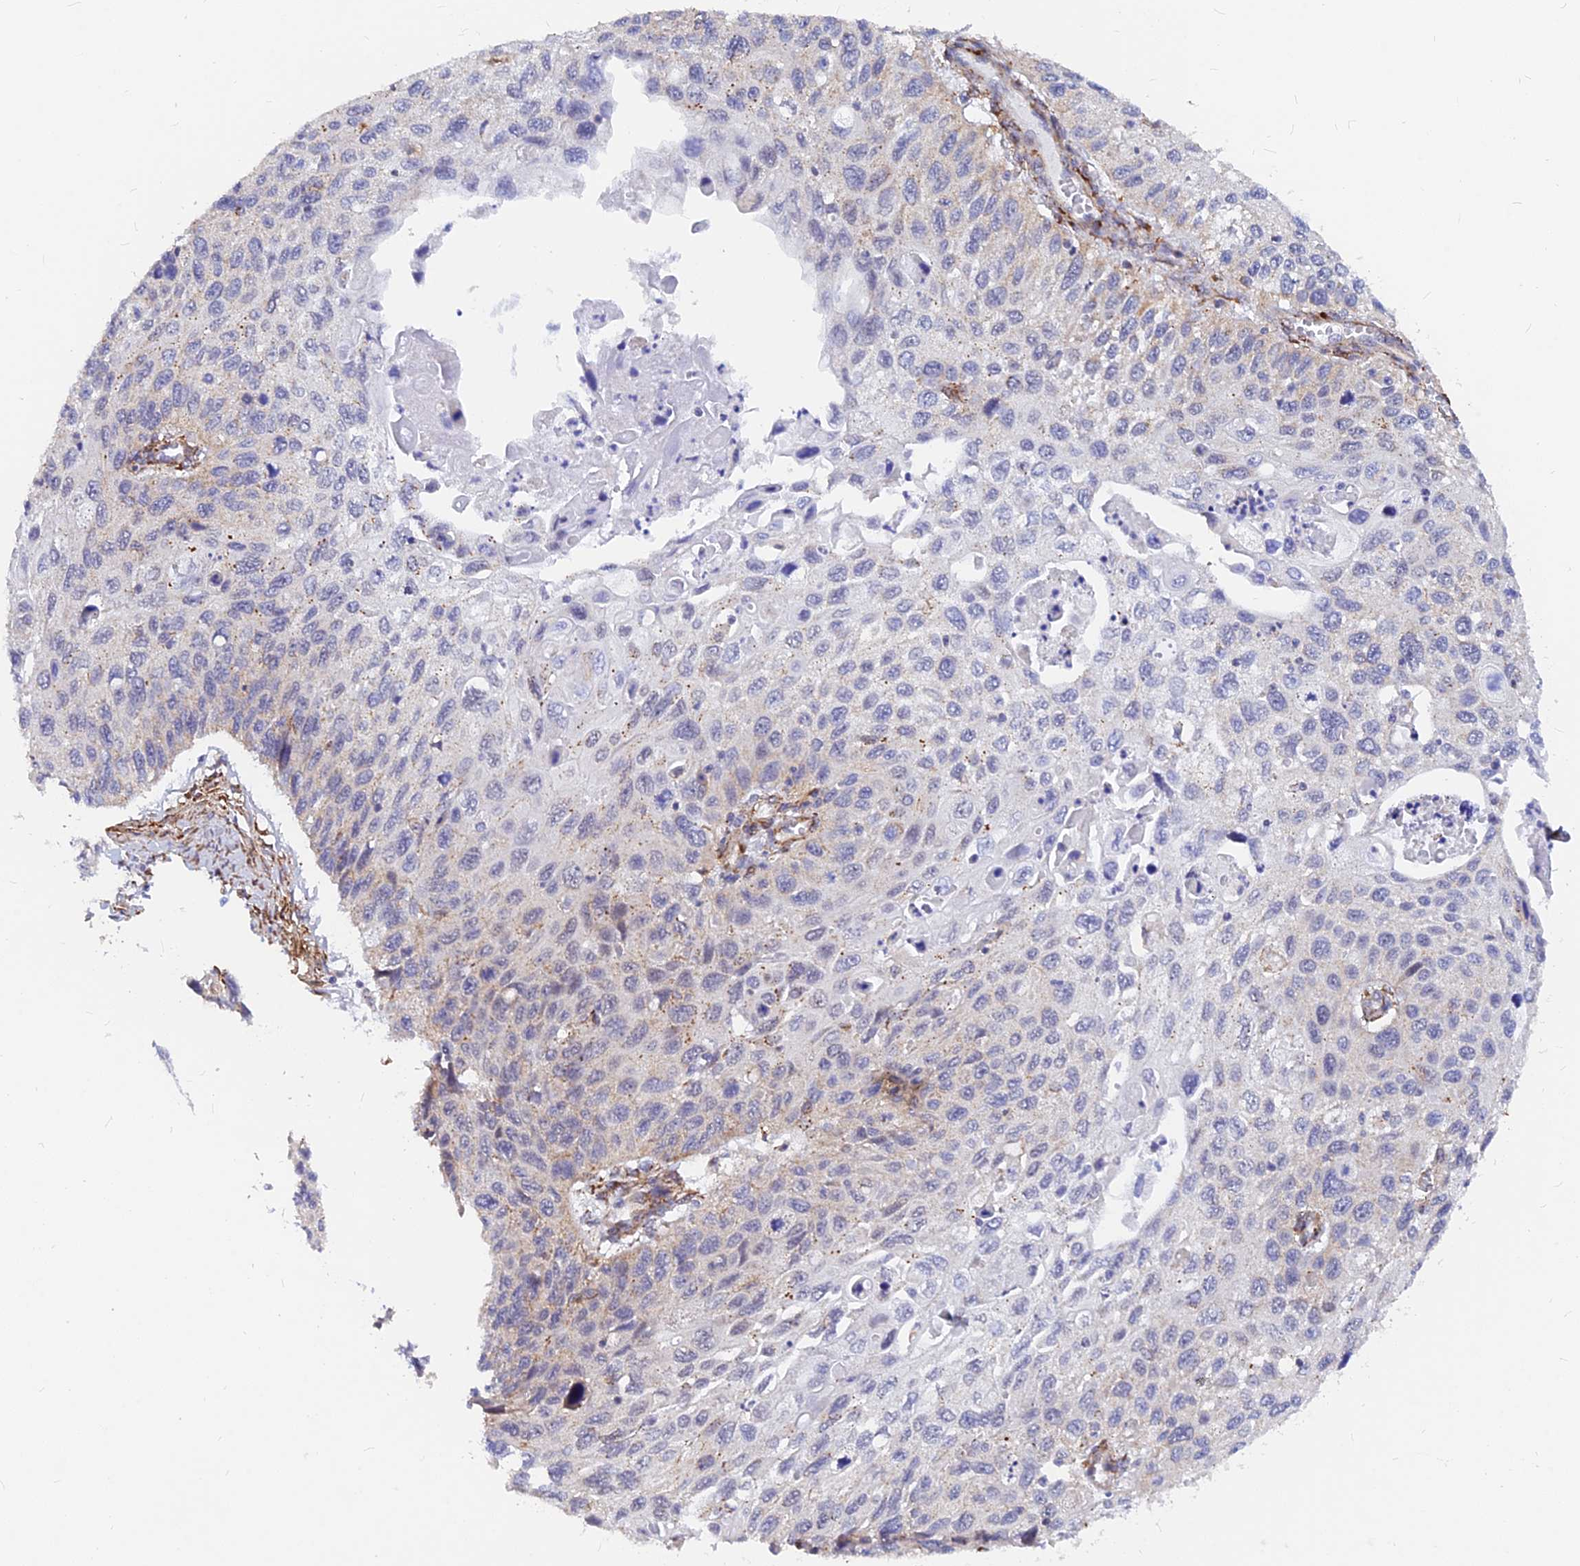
{"staining": {"intensity": "weak", "quantity": "<25%", "location": "cytoplasmic/membranous"}, "tissue": "cervical cancer", "cell_type": "Tumor cells", "image_type": "cancer", "snomed": [{"axis": "morphology", "description": "Squamous cell carcinoma, NOS"}, {"axis": "topography", "description": "Cervix"}], "caption": "Human cervical squamous cell carcinoma stained for a protein using immunohistochemistry exhibits no positivity in tumor cells.", "gene": "VSTM2L", "patient": {"sex": "female", "age": 70}}